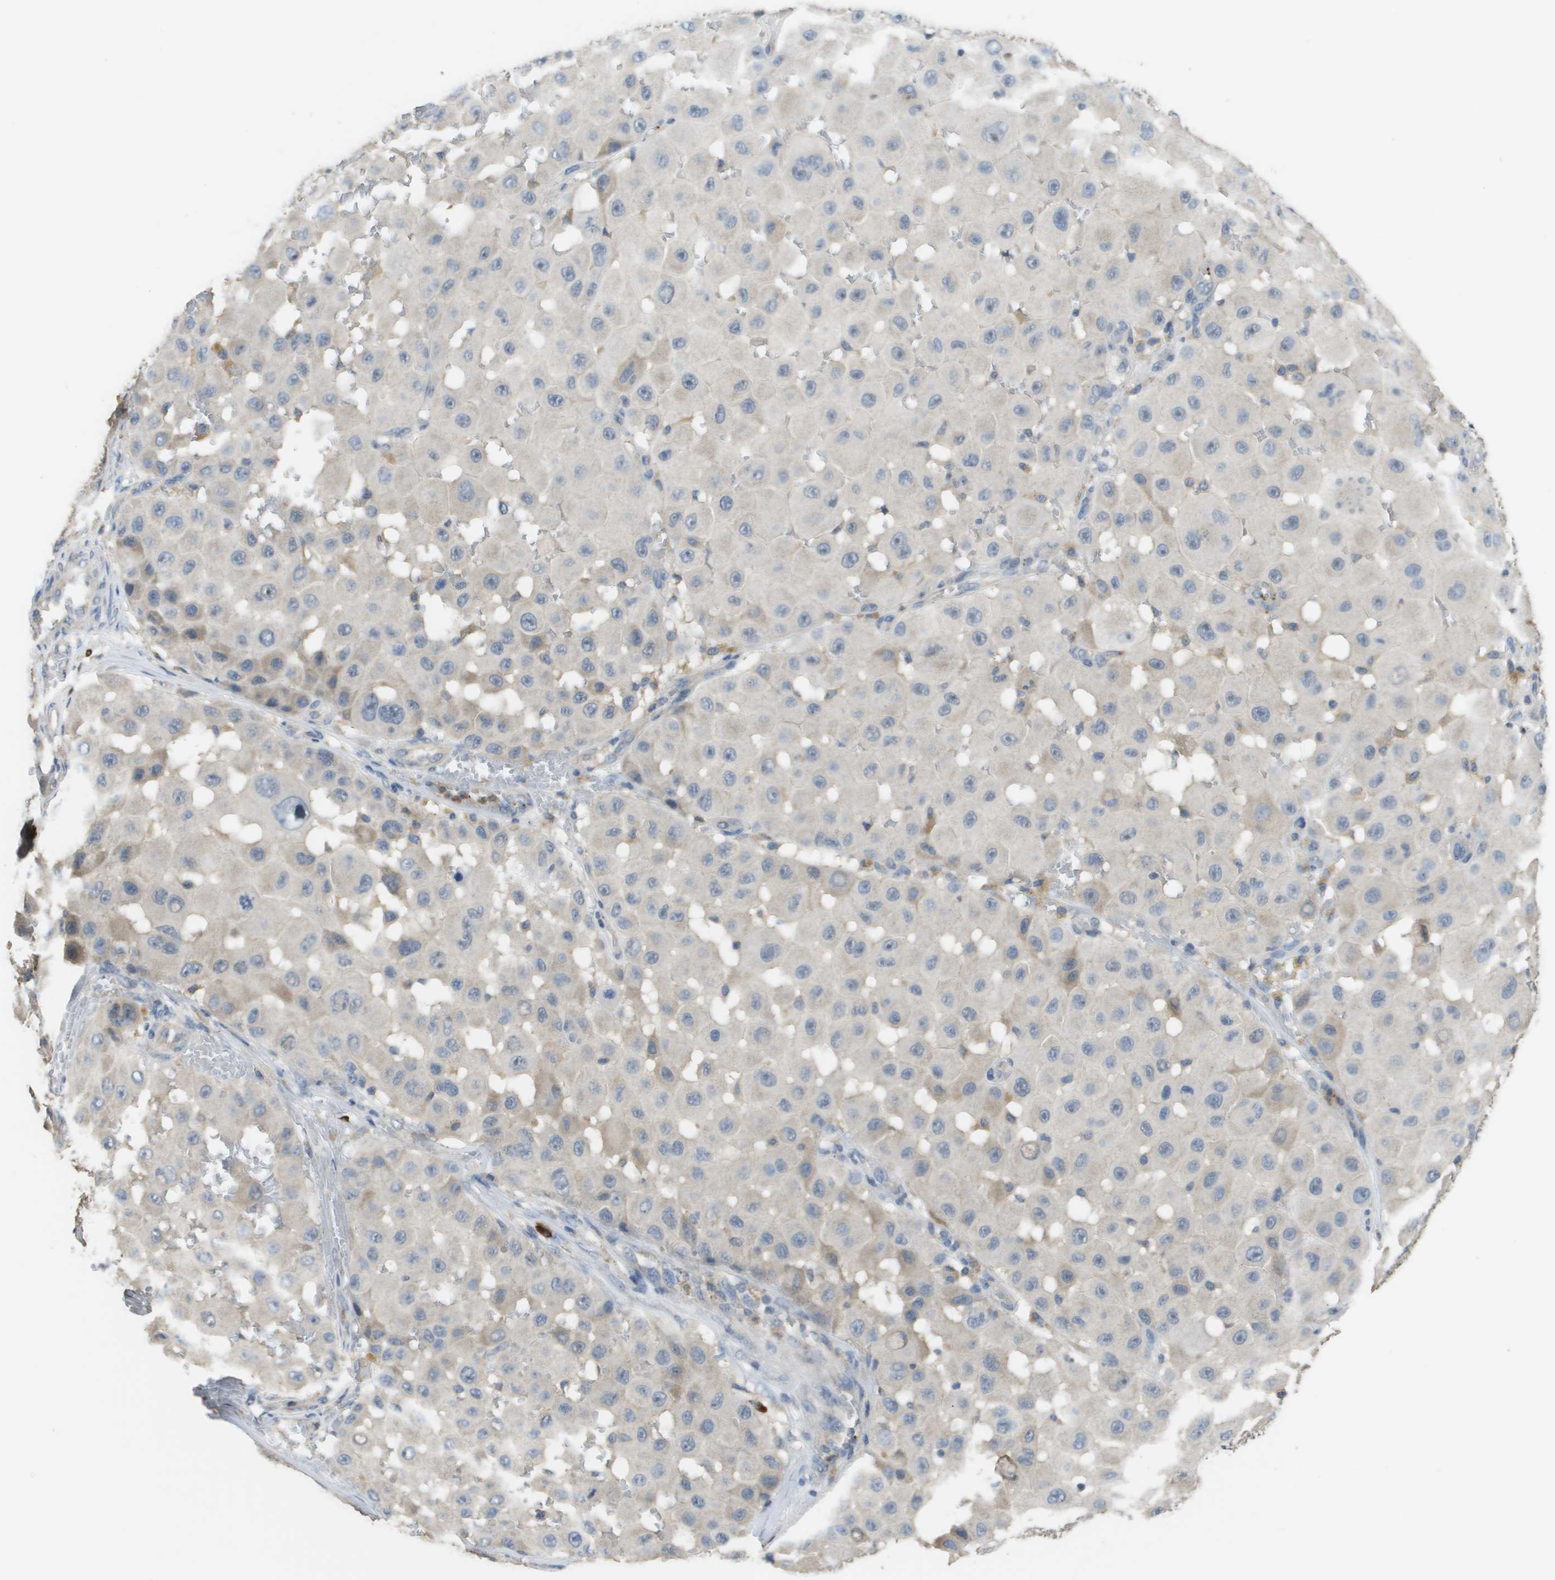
{"staining": {"intensity": "weak", "quantity": "<25%", "location": "cytoplasmic/membranous"}, "tissue": "melanoma", "cell_type": "Tumor cells", "image_type": "cancer", "snomed": [{"axis": "morphology", "description": "Malignant melanoma, NOS"}, {"axis": "topography", "description": "Skin"}], "caption": "This photomicrograph is of malignant melanoma stained with IHC to label a protein in brown with the nuclei are counter-stained blue. There is no positivity in tumor cells. (DAB immunohistochemistry visualized using brightfield microscopy, high magnification).", "gene": "RAB27B", "patient": {"sex": "female", "age": 81}}